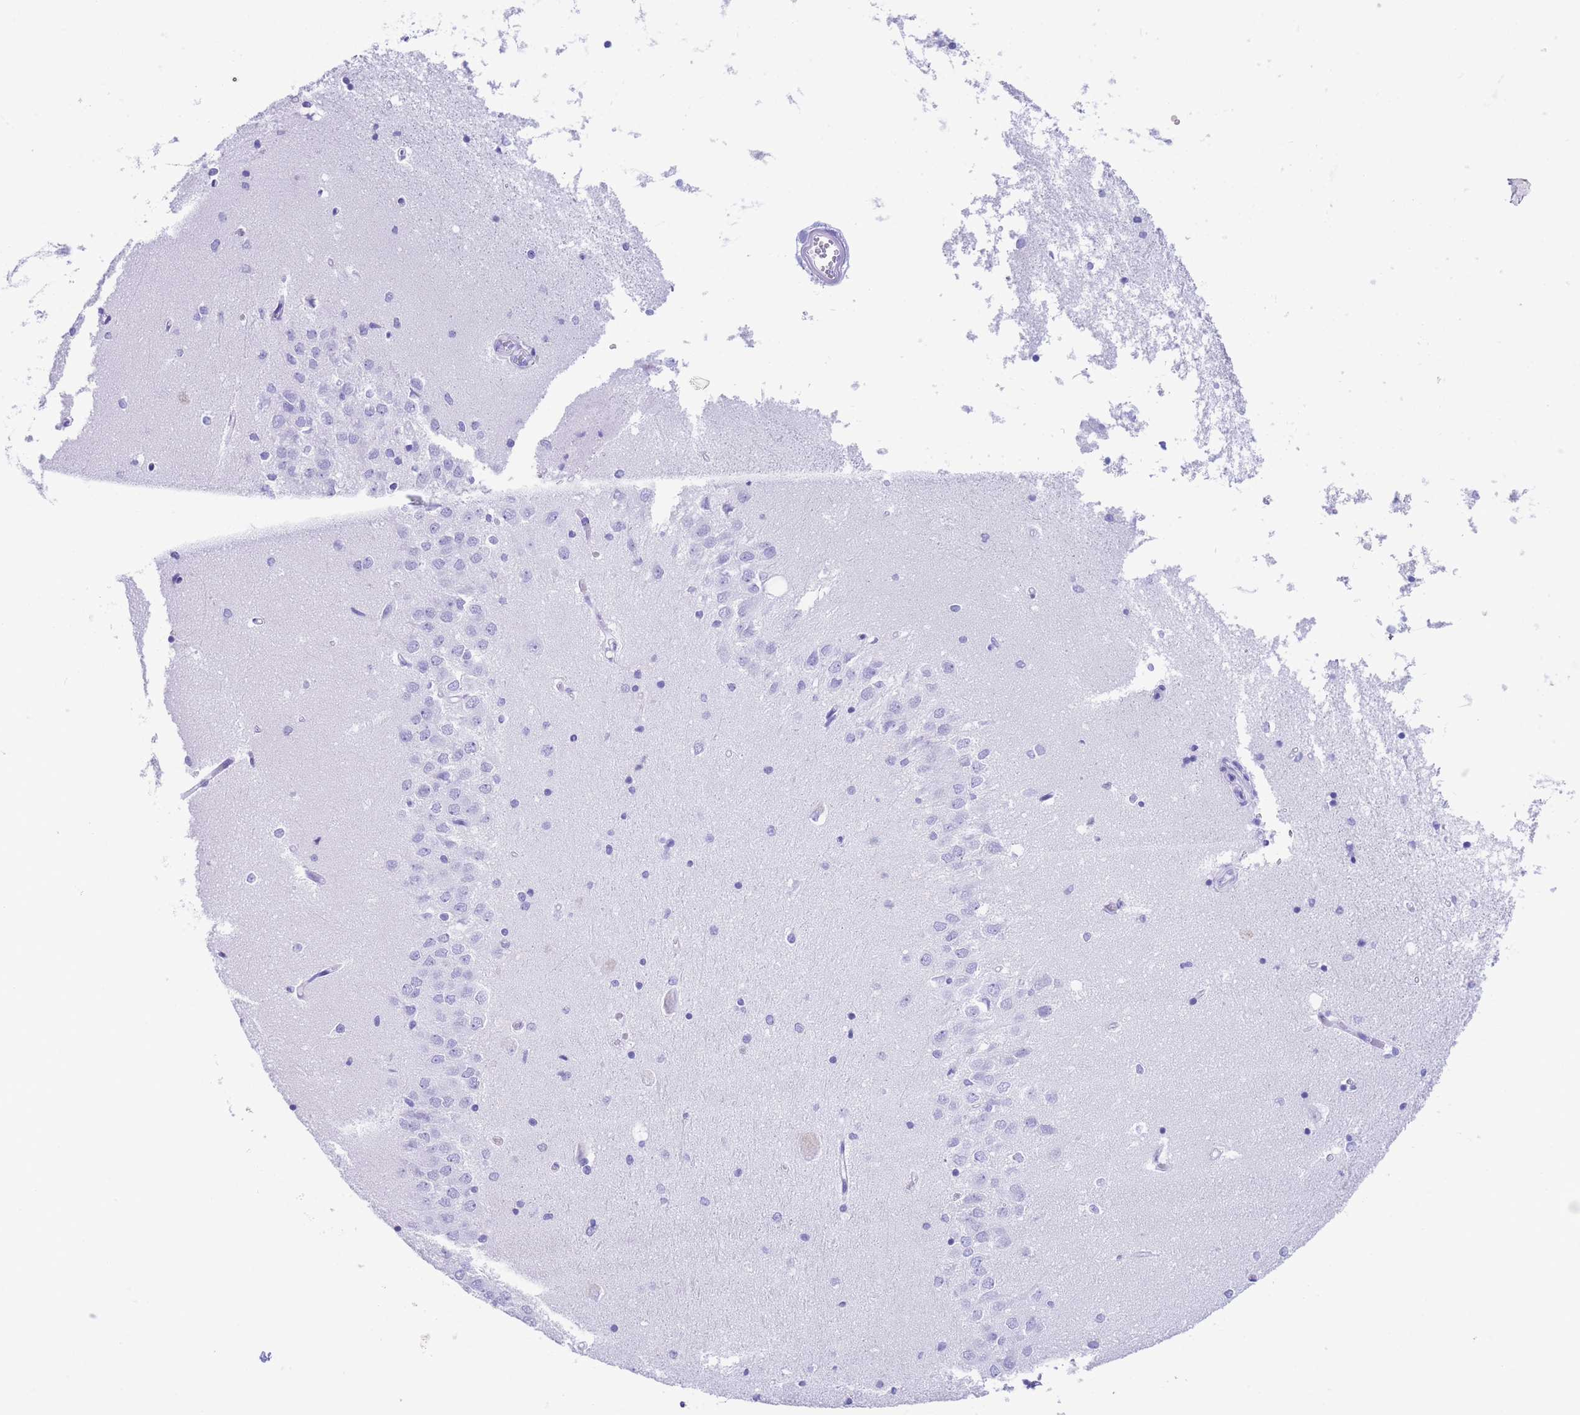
{"staining": {"intensity": "negative", "quantity": "none", "location": "none"}, "tissue": "hippocampus", "cell_type": "Glial cells", "image_type": "normal", "snomed": [{"axis": "morphology", "description": "Normal tissue, NOS"}, {"axis": "topography", "description": "Hippocampus"}], "caption": "Immunohistochemical staining of unremarkable human hippocampus displays no significant expression in glial cells. (DAB (3,3'-diaminobenzidine) IHC visualized using brightfield microscopy, high magnification).", "gene": "SLCO1B1", "patient": {"sex": "male", "age": 45}}